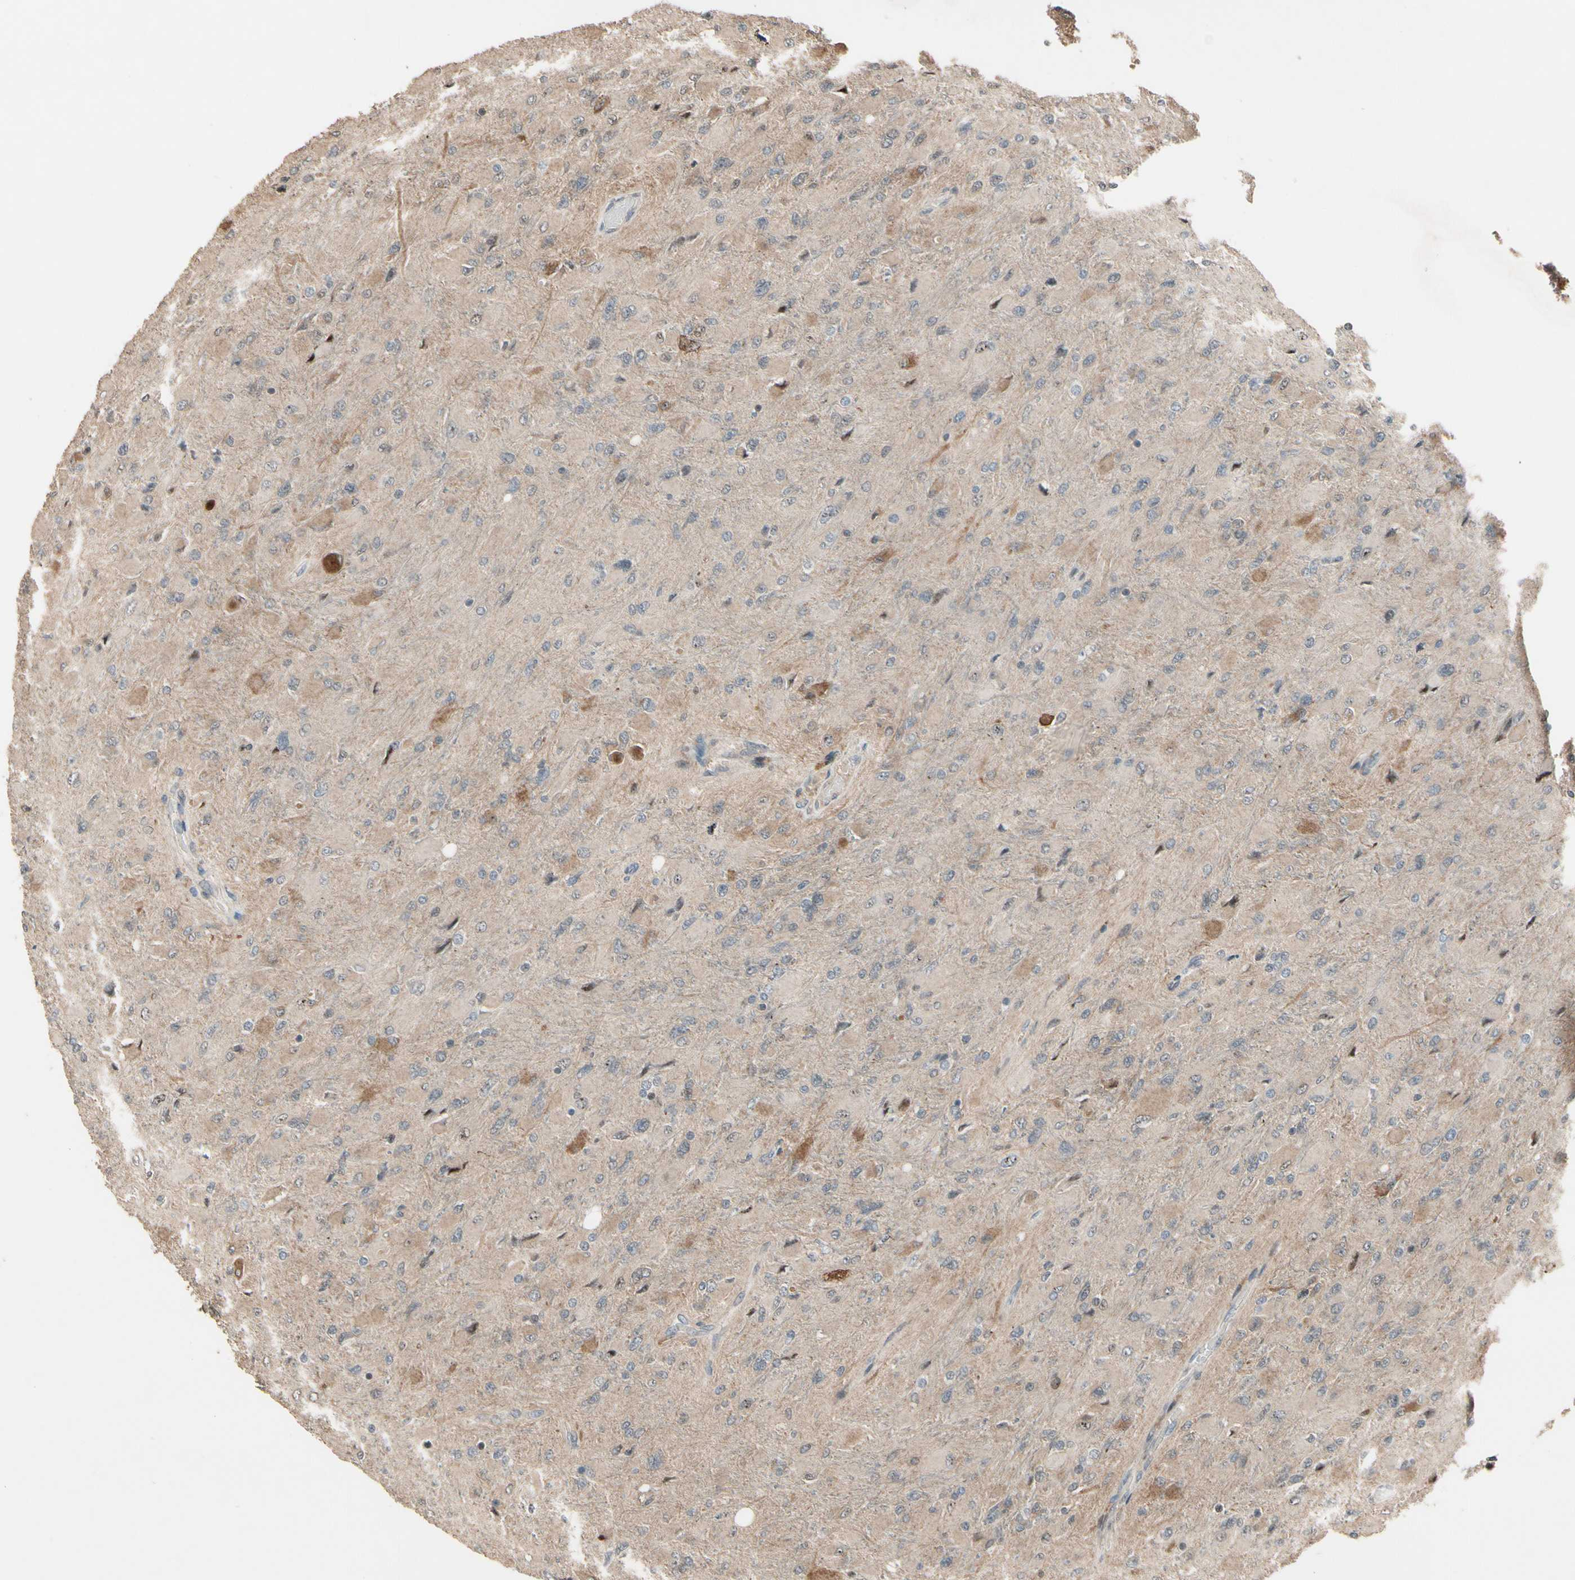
{"staining": {"intensity": "weak", "quantity": "25%-75%", "location": "cytoplasmic/membranous"}, "tissue": "glioma", "cell_type": "Tumor cells", "image_type": "cancer", "snomed": [{"axis": "morphology", "description": "Glioma, malignant, High grade"}, {"axis": "topography", "description": "Cerebral cortex"}], "caption": "Glioma stained with a protein marker shows weak staining in tumor cells.", "gene": "CSF1R", "patient": {"sex": "female", "age": 36}}